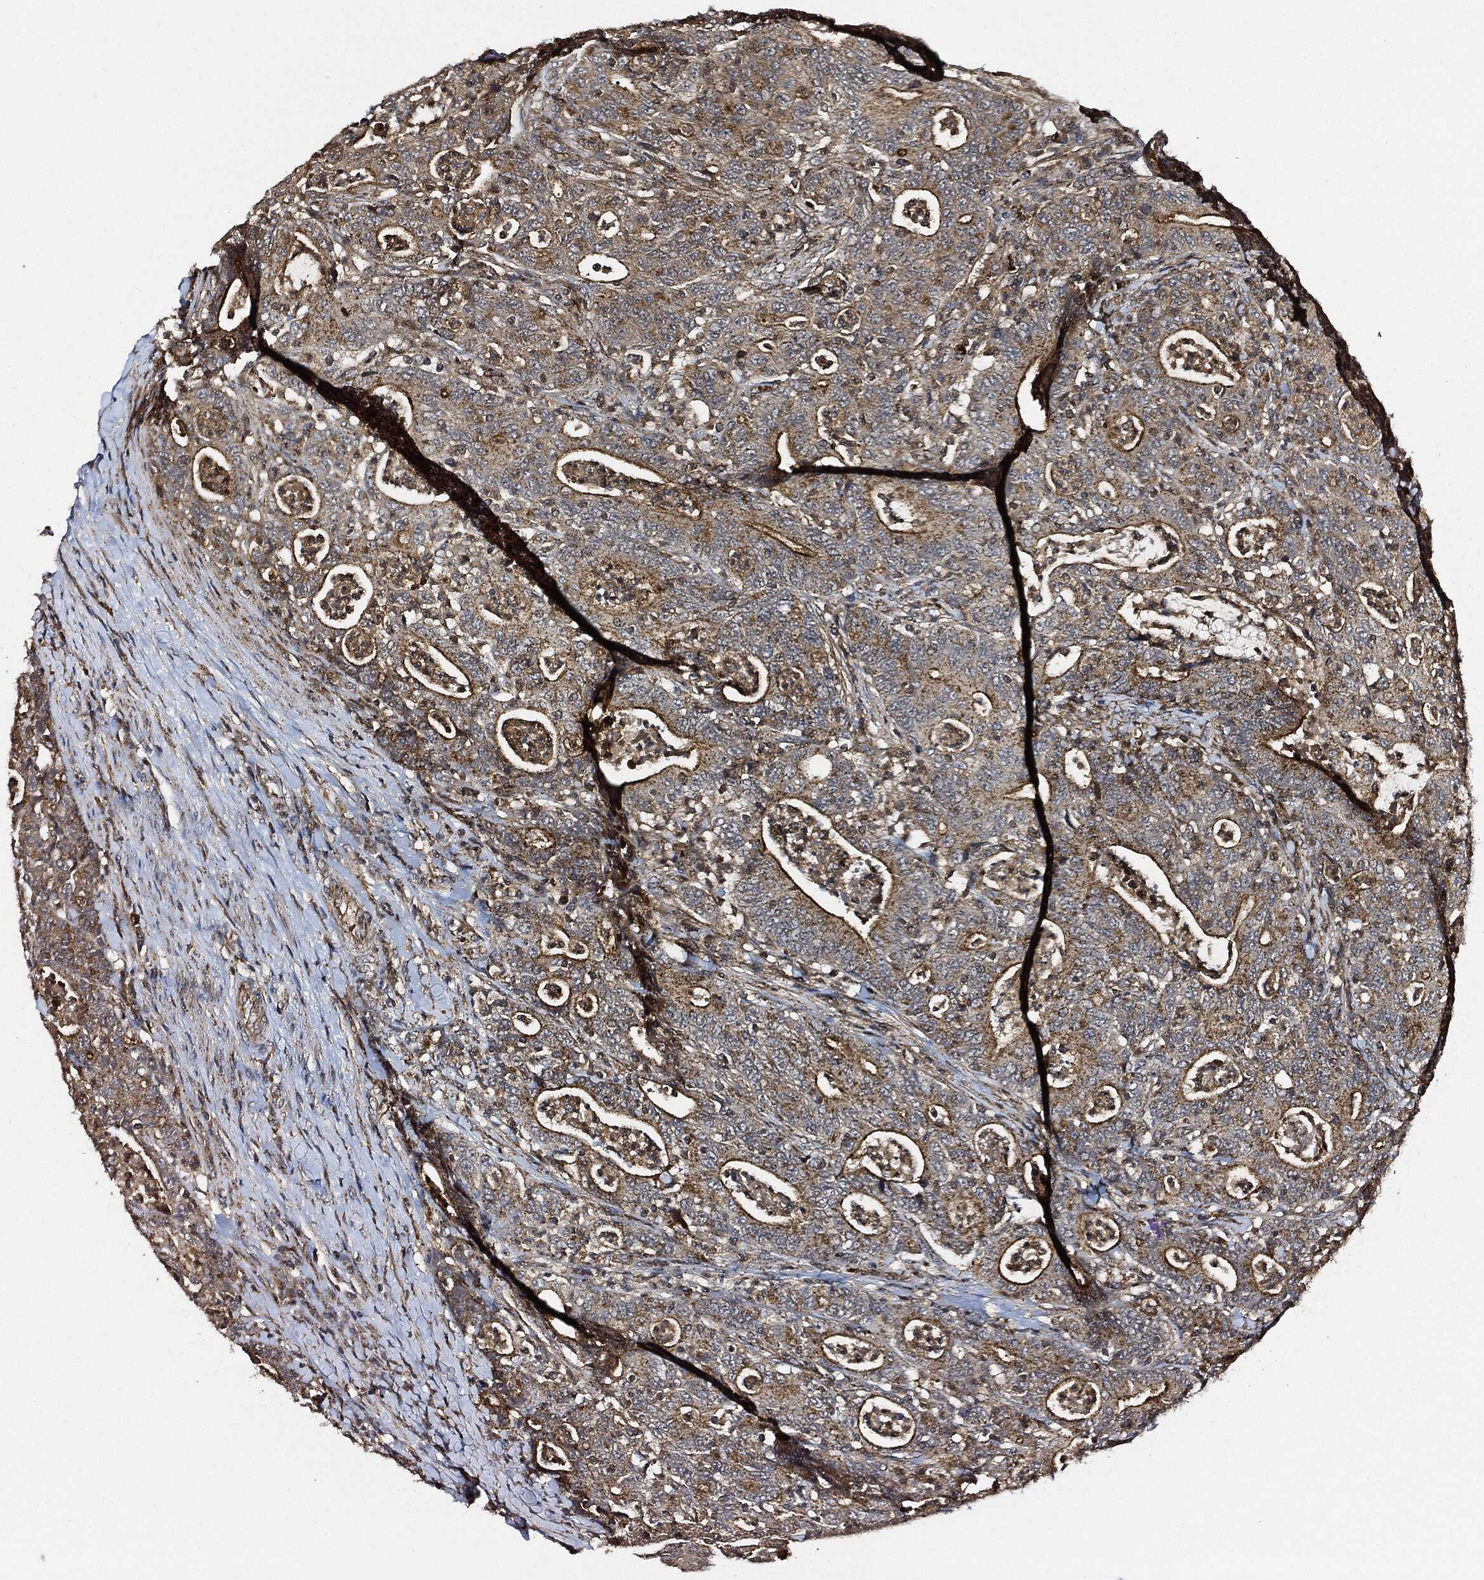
{"staining": {"intensity": "moderate", "quantity": "25%-75%", "location": "cytoplasmic/membranous"}, "tissue": "colorectal cancer", "cell_type": "Tumor cells", "image_type": "cancer", "snomed": [{"axis": "morphology", "description": "Adenocarcinoma, NOS"}, {"axis": "topography", "description": "Colon"}], "caption": "Human colorectal cancer stained with a brown dye reveals moderate cytoplasmic/membranous positive expression in approximately 25%-75% of tumor cells.", "gene": "MAP3K3", "patient": {"sex": "male", "age": 70}}